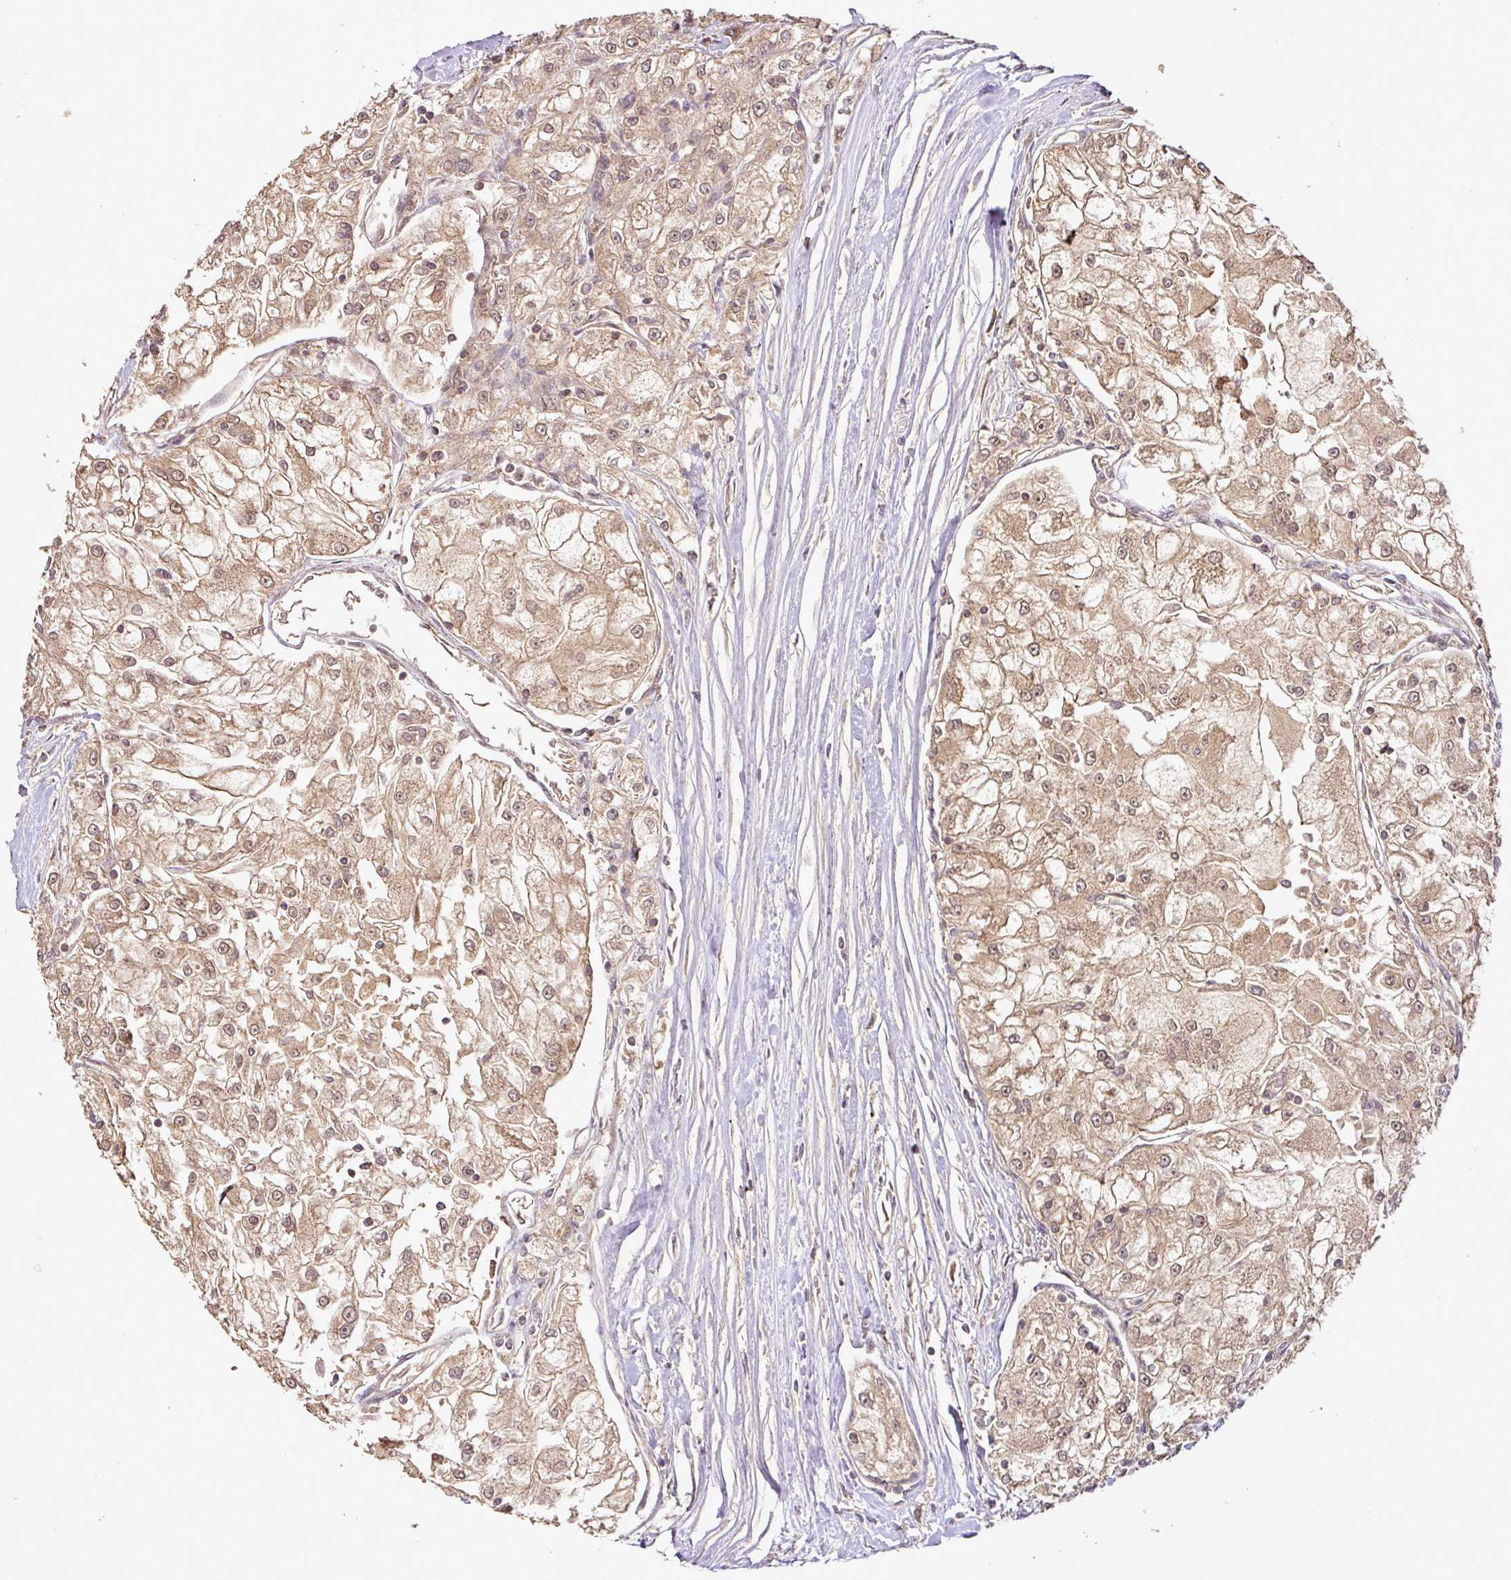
{"staining": {"intensity": "moderate", "quantity": ">75%", "location": "cytoplasmic/membranous,nuclear"}, "tissue": "renal cancer", "cell_type": "Tumor cells", "image_type": "cancer", "snomed": [{"axis": "morphology", "description": "Adenocarcinoma, NOS"}, {"axis": "topography", "description": "Kidney"}], "caption": "Immunohistochemistry (IHC) (DAB) staining of adenocarcinoma (renal) exhibits moderate cytoplasmic/membranous and nuclear protein positivity in approximately >75% of tumor cells.", "gene": "FAIM", "patient": {"sex": "female", "age": 72}}